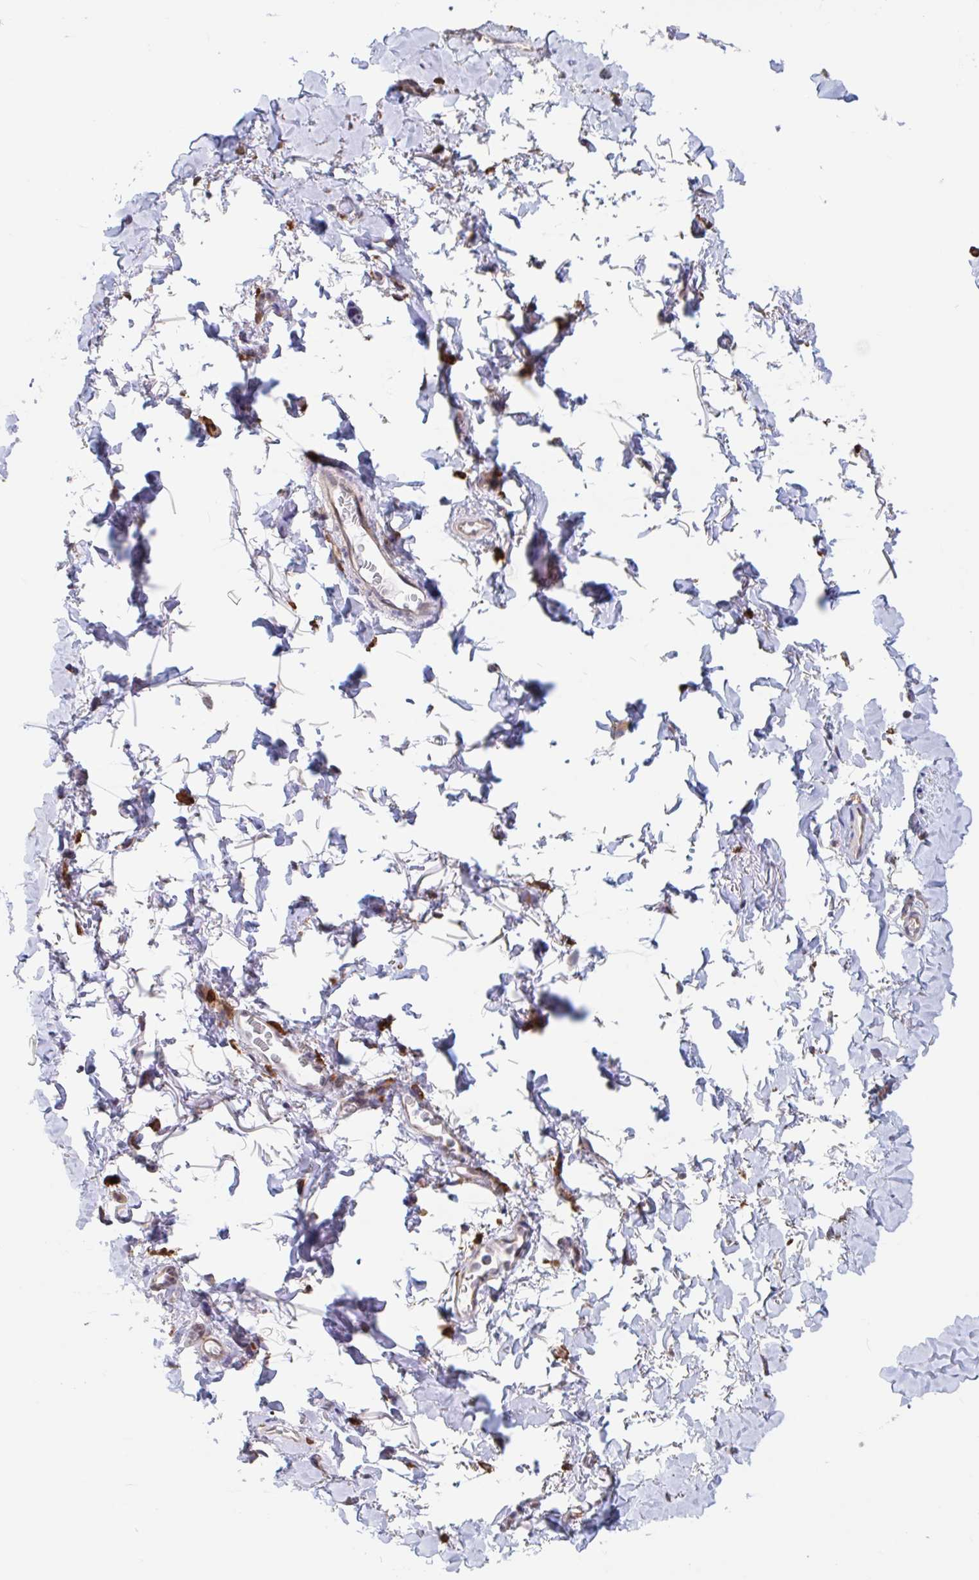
{"staining": {"intensity": "strong", "quantity": "<25%", "location": "cytoplasmic/membranous"}, "tissue": "adipose tissue", "cell_type": "Adipocytes", "image_type": "normal", "snomed": [{"axis": "morphology", "description": "Normal tissue, NOS"}, {"axis": "topography", "description": "Vulva"}, {"axis": "topography", "description": "Peripheral nerve tissue"}], "caption": "The histopathology image displays staining of benign adipose tissue, revealing strong cytoplasmic/membranous protein staining (brown color) within adipocytes.", "gene": "SNX8", "patient": {"sex": "female", "age": 66}}